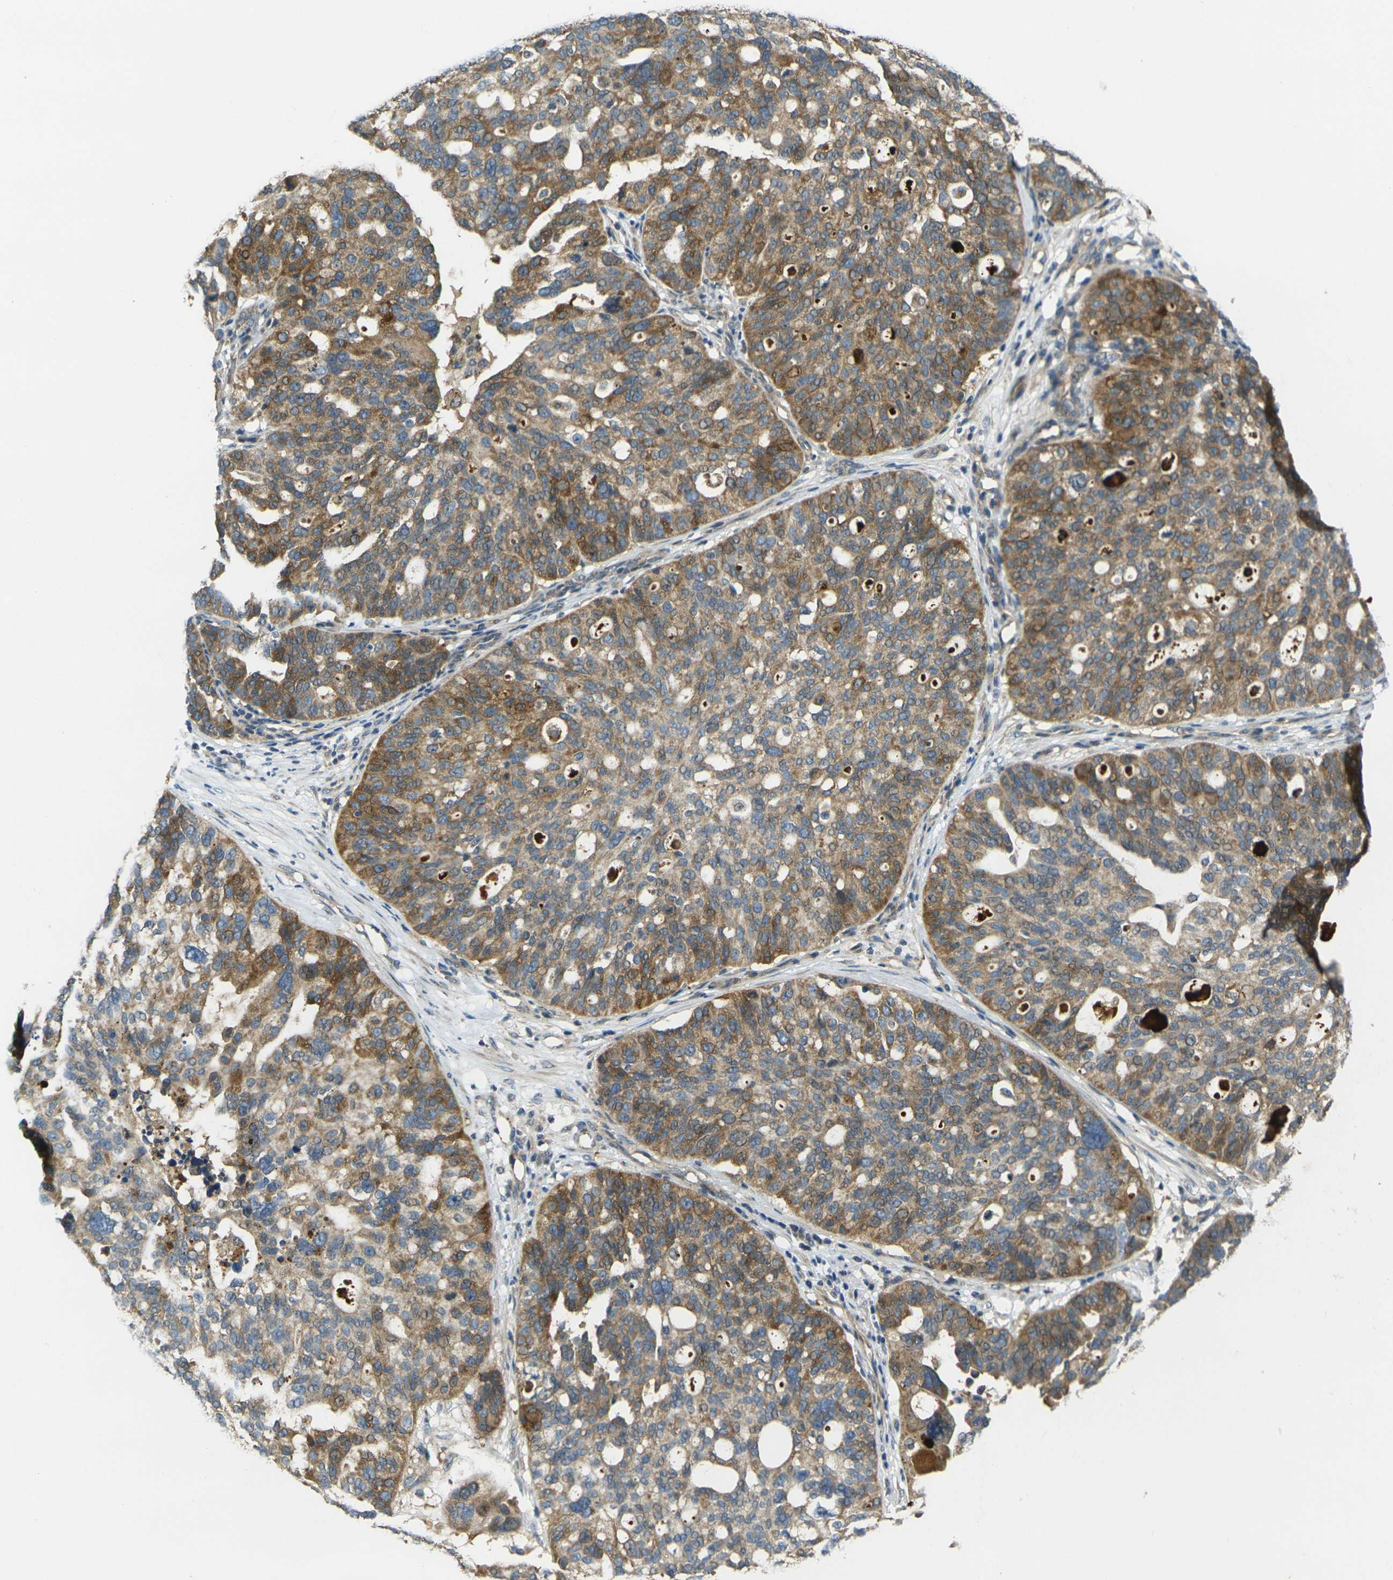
{"staining": {"intensity": "moderate", "quantity": ">75%", "location": "cytoplasmic/membranous"}, "tissue": "ovarian cancer", "cell_type": "Tumor cells", "image_type": "cancer", "snomed": [{"axis": "morphology", "description": "Cystadenocarcinoma, serous, NOS"}, {"axis": "topography", "description": "Ovary"}], "caption": "Ovarian cancer (serous cystadenocarcinoma) was stained to show a protein in brown. There is medium levels of moderate cytoplasmic/membranous positivity in about >75% of tumor cells.", "gene": "GNA12", "patient": {"sex": "female", "age": 59}}